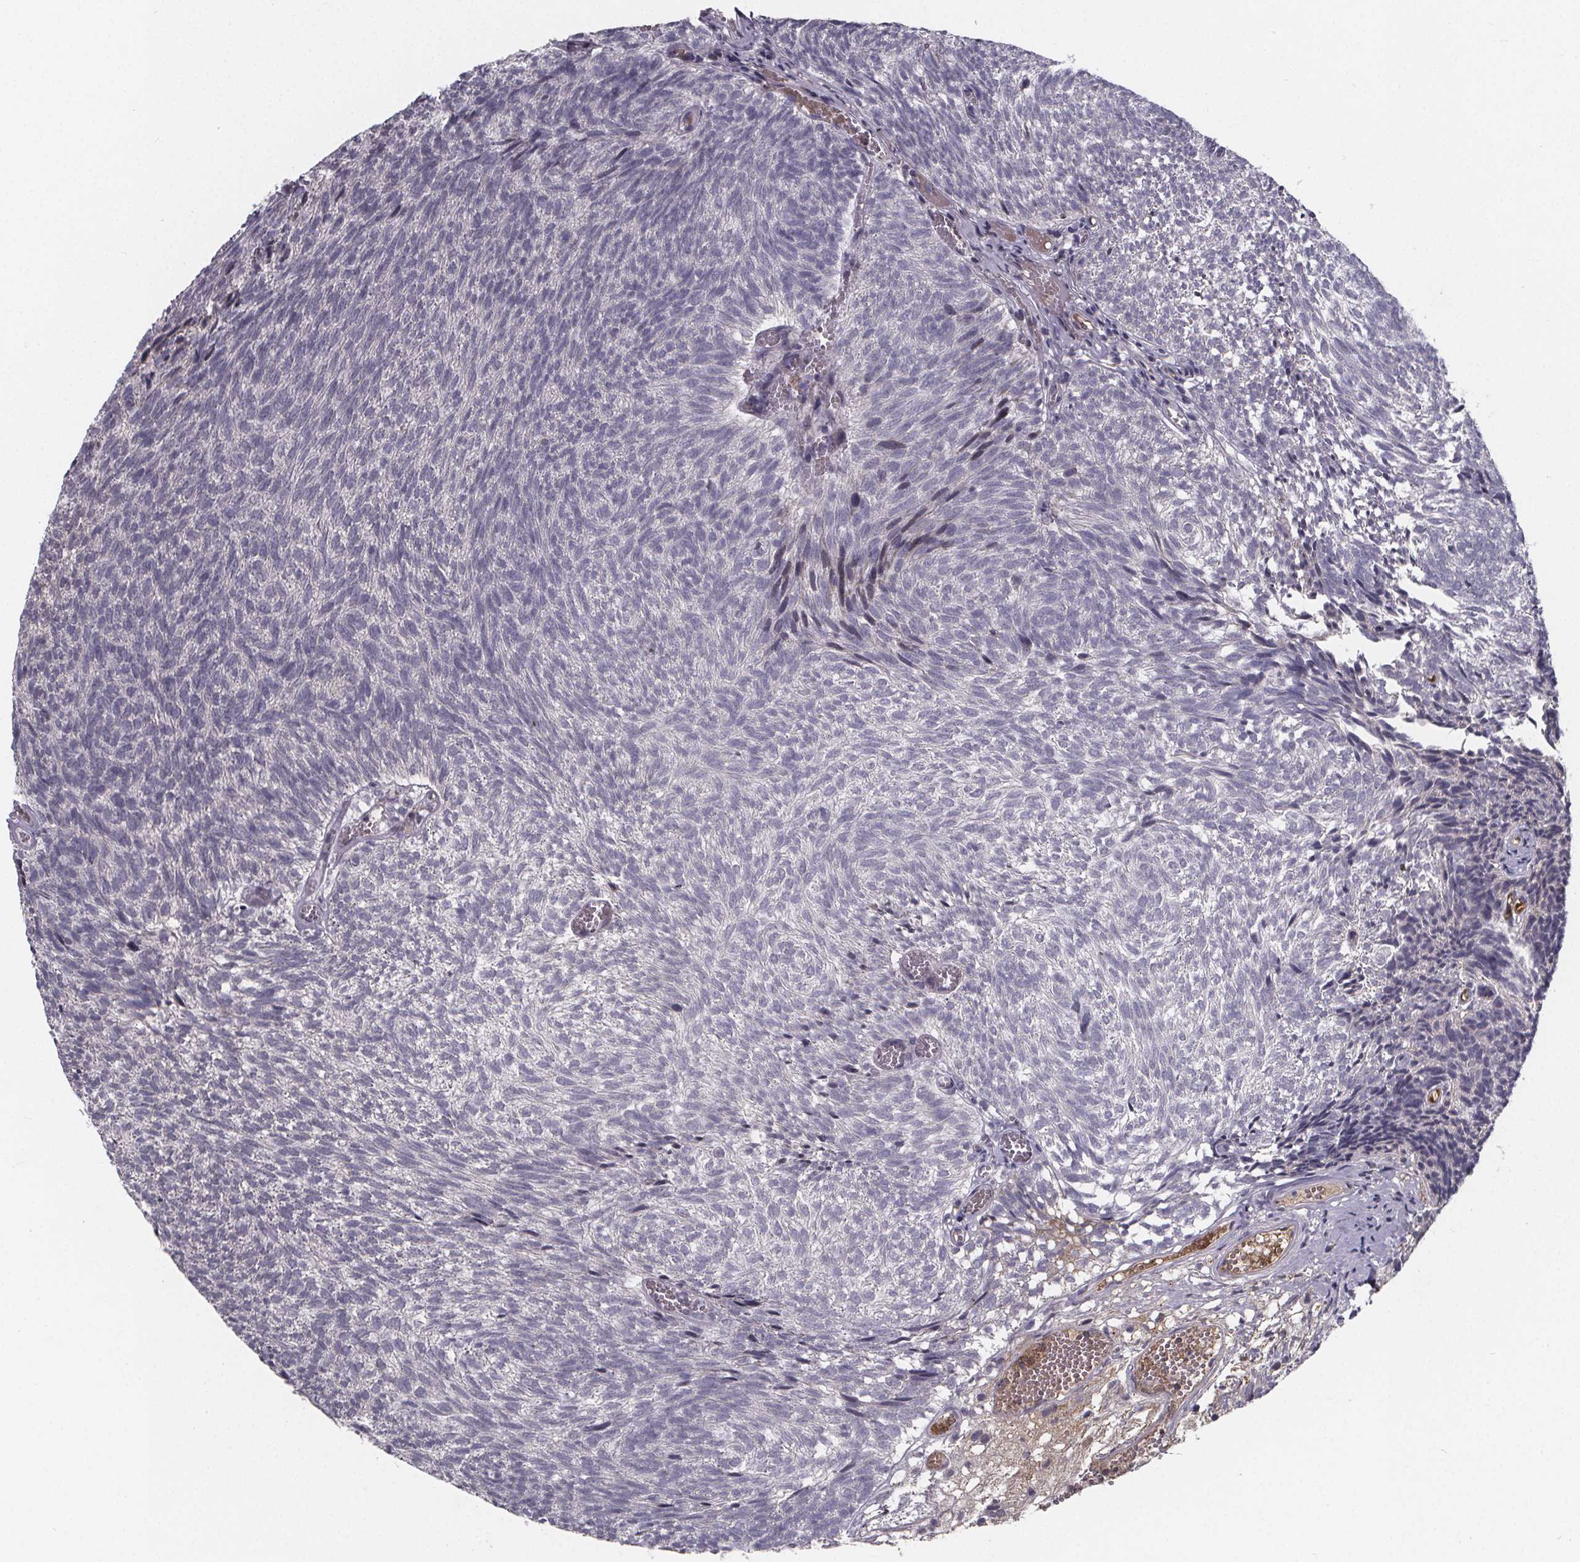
{"staining": {"intensity": "negative", "quantity": "none", "location": "none"}, "tissue": "urothelial cancer", "cell_type": "Tumor cells", "image_type": "cancer", "snomed": [{"axis": "morphology", "description": "Urothelial carcinoma, Low grade"}, {"axis": "topography", "description": "Urinary bladder"}], "caption": "A high-resolution image shows immunohistochemistry (IHC) staining of urothelial cancer, which exhibits no significant expression in tumor cells.", "gene": "AGT", "patient": {"sex": "male", "age": 77}}